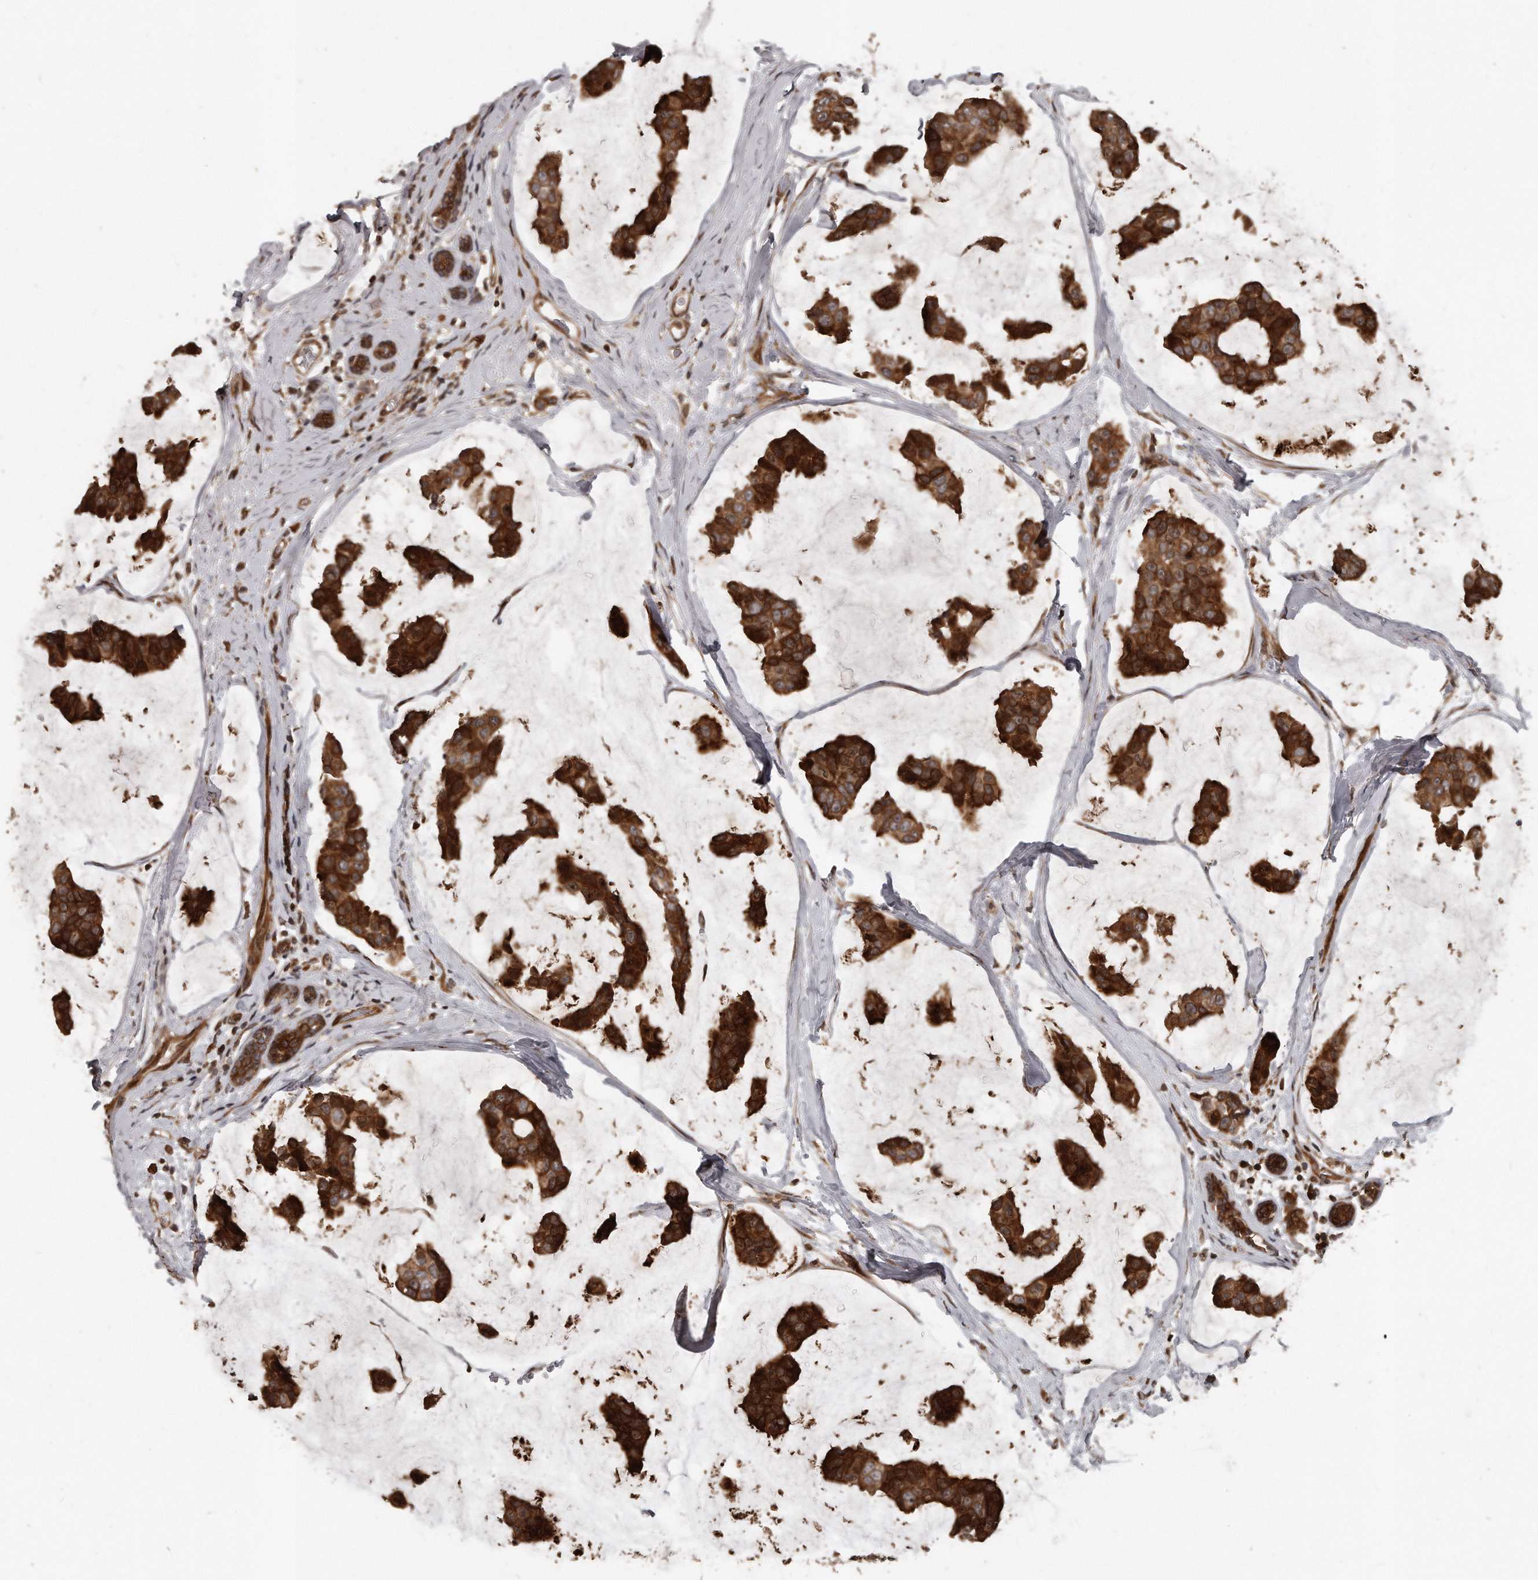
{"staining": {"intensity": "strong", "quantity": ">75%", "location": "cytoplasmic/membranous"}, "tissue": "breast cancer", "cell_type": "Tumor cells", "image_type": "cancer", "snomed": [{"axis": "morphology", "description": "Normal tissue, NOS"}, {"axis": "morphology", "description": "Duct carcinoma"}, {"axis": "topography", "description": "Breast"}], "caption": "This is a micrograph of immunohistochemistry (IHC) staining of intraductal carcinoma (breast), which shows strong expression in the cytoplasmic/membranous of tumor cells.", "gene": "GCH1", "patient": {"sex": "female", "age": 50}}